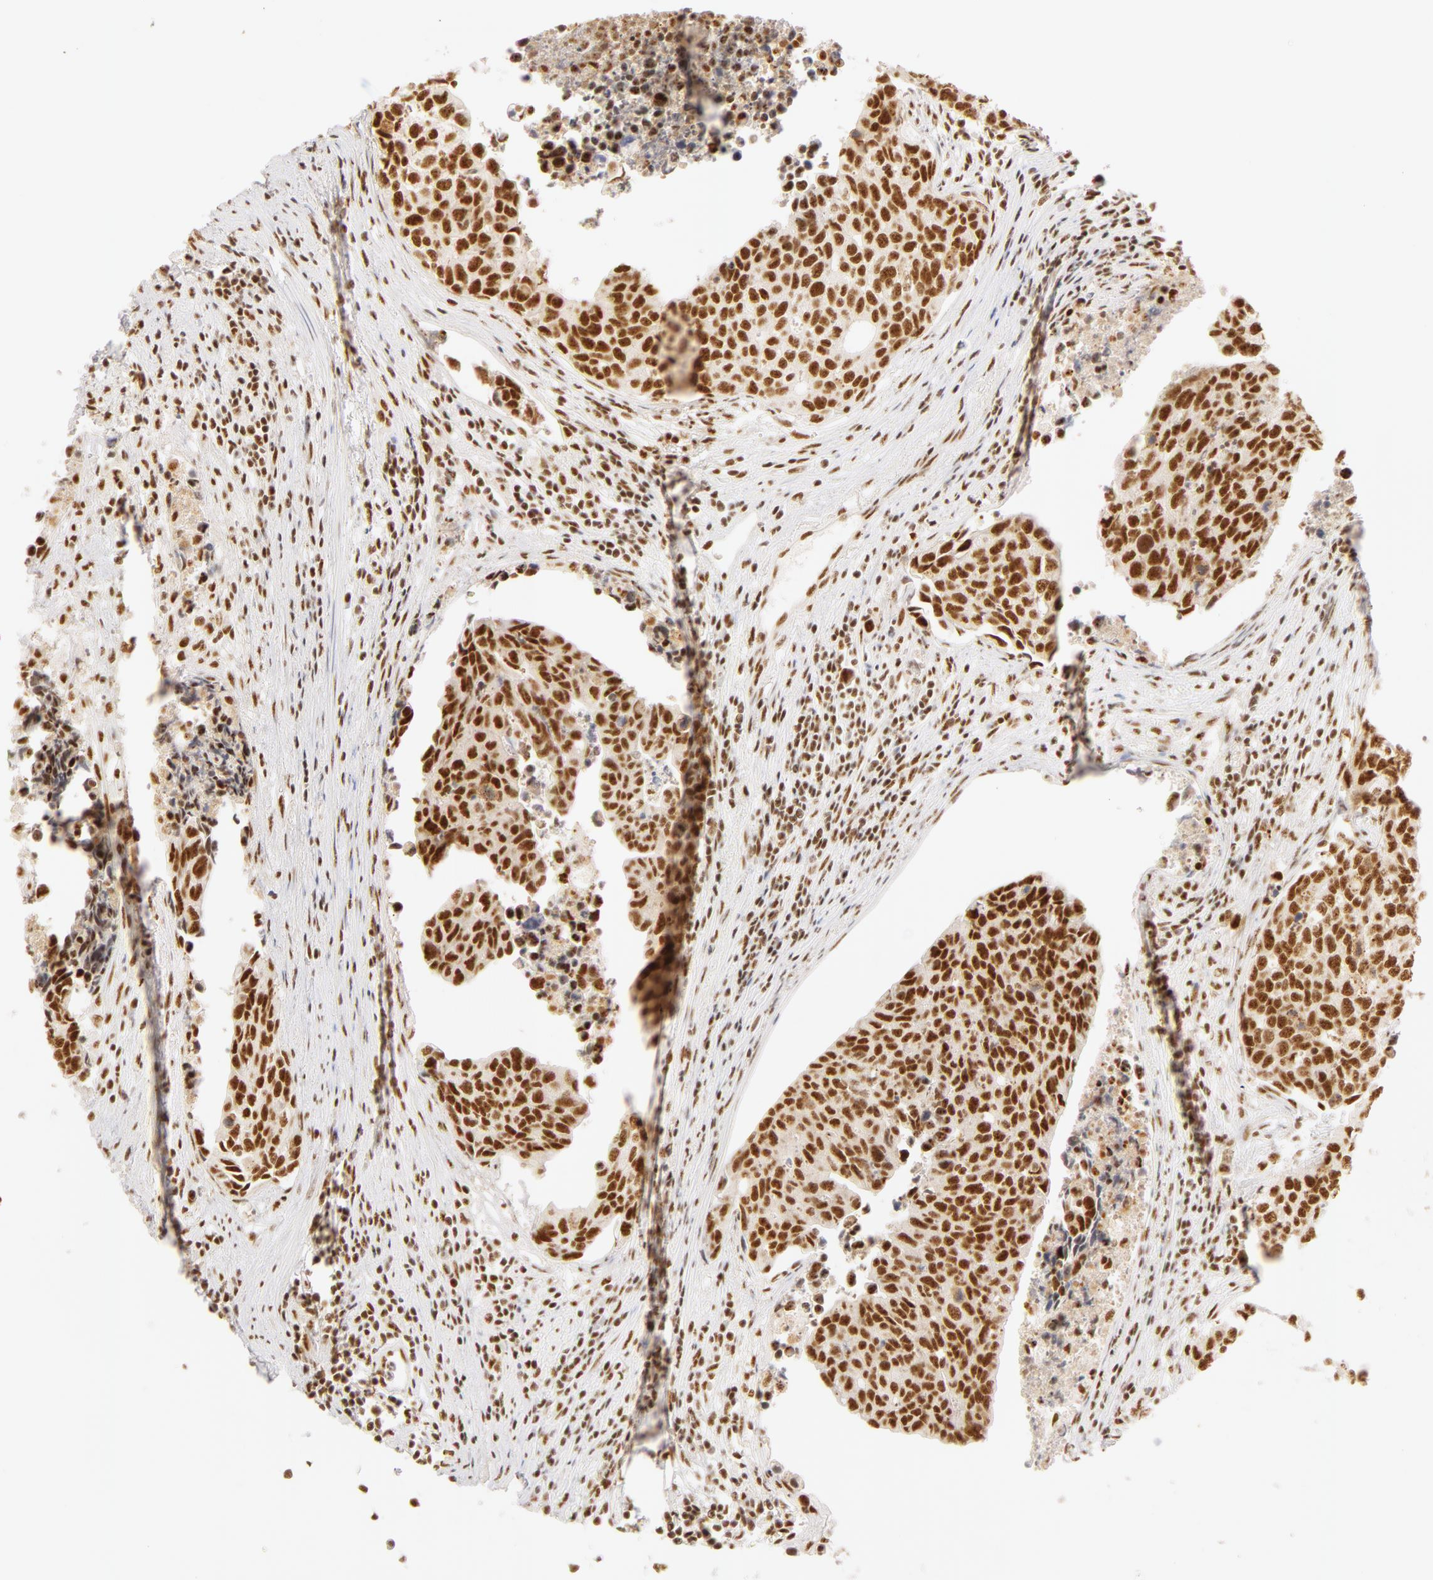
{"staining": {"intensity": "strong", "quantity": ">75%", "location": "nuclear"}, "tissue": "urothelial cancer", "cell_type": "Tumor cells", "image_type": "cancer", "snomed": [{"axis": "morphology", "description": "Urothelial carcinoma, High grade"}, {"axis": "topography", "description": "Urinary bladder"}], "caption": "IHC staining of urothelial carcinoma (high-grade), which exhibits high levels of strong nuclear staining in about >75% of tumor cells indicating strong nuclear protein positivity. The staining was performed using DAB (brown) for protein detection and nuclei were counterstained in hematoxylin (blue).", "gene": "RBM39", "patient": {"sex": "male", "age": 81}}